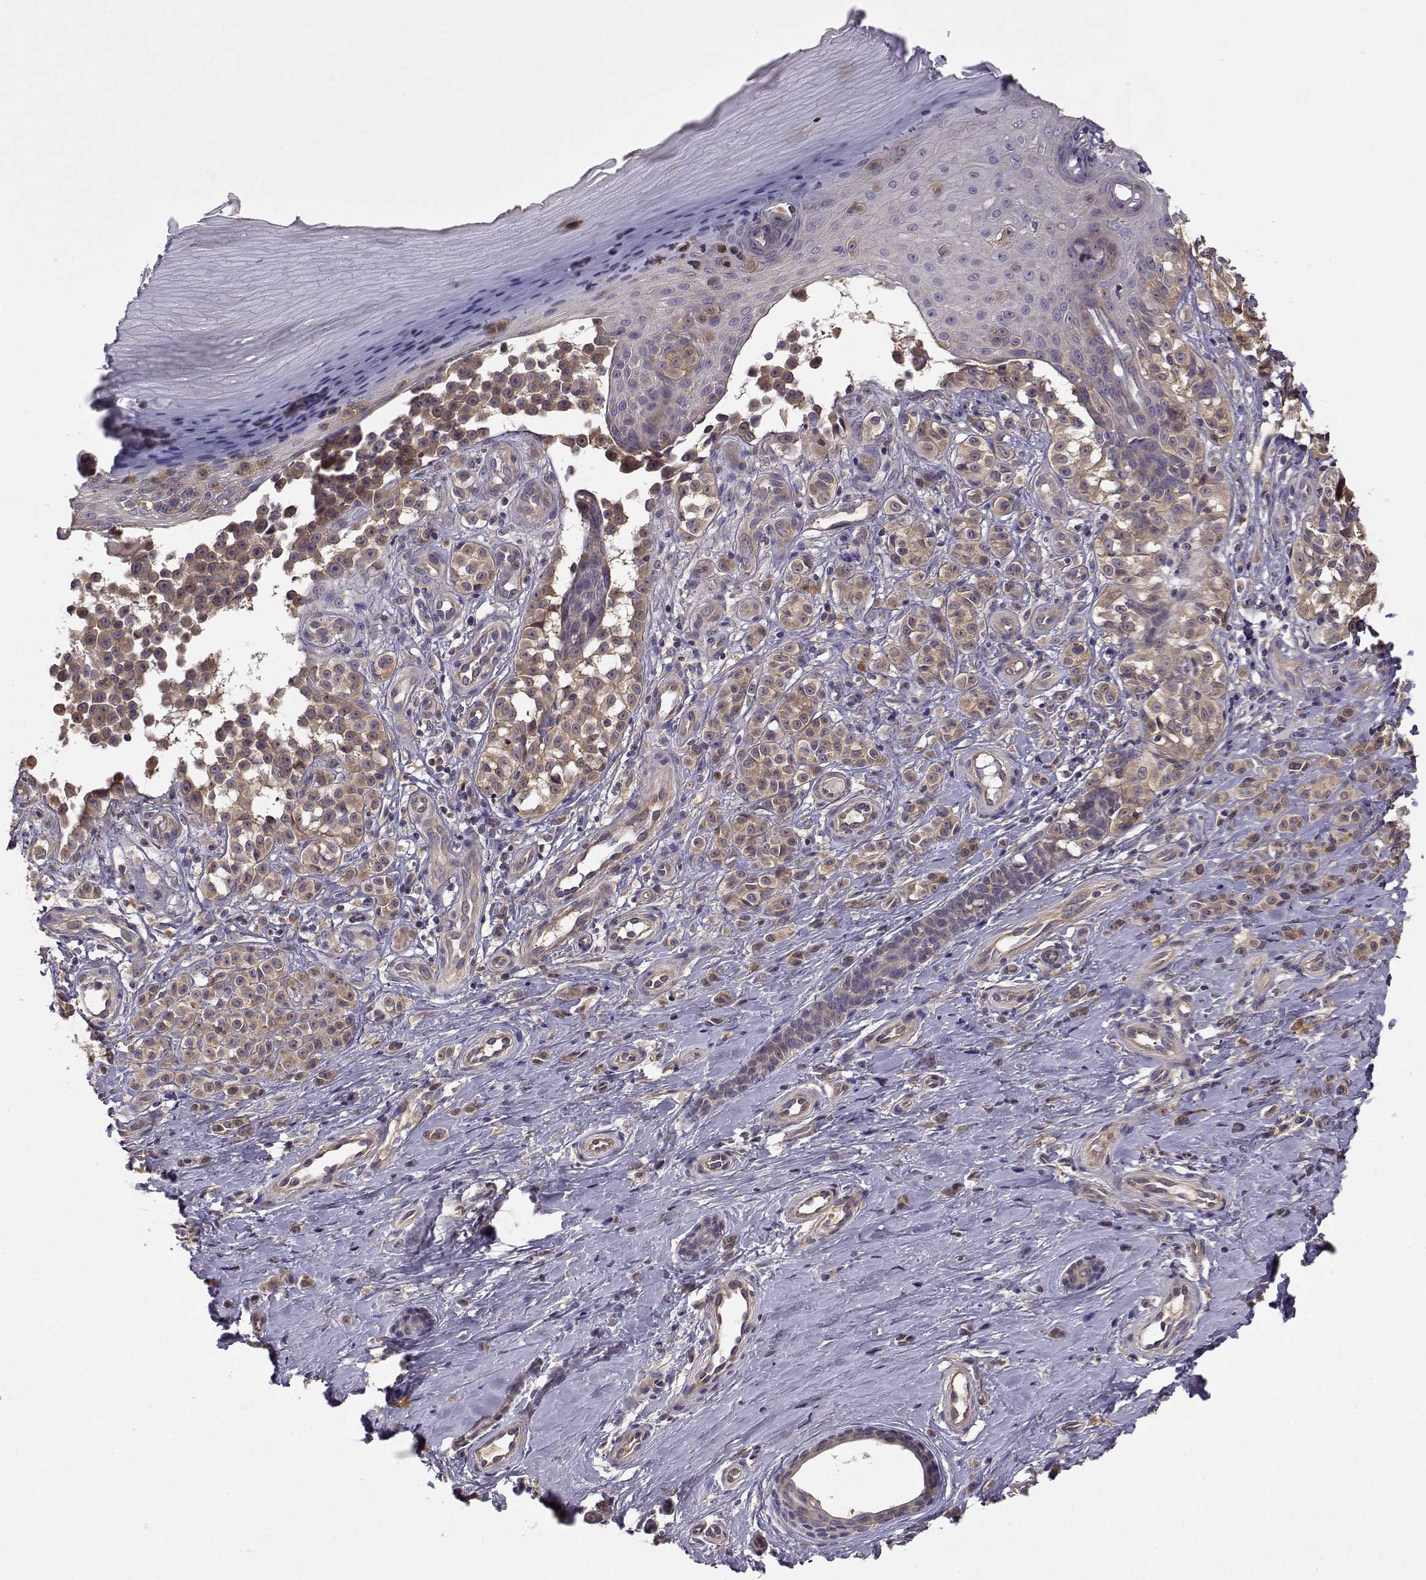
{"staining": {"intensity": "weak", "quantity": ">75%", "location": "cytoplasmic/membranous"}, "tissue": "melanoma", "cell_type": "Tumor cells", "image_type": "cancer", "snomed": [{"axis": "morphology", "description": "Malignant melanoma, NOS"}, {"axis": "topography", "description": "Skin"}], "caption": "Malignant melanoma stained for a protein (brown) reveals weak cytoplasmic/membranous positive expression in approximately >75% of tumor cells.", "gene": "CRIM1", "patient": {"sex": "female", "age": 76}}